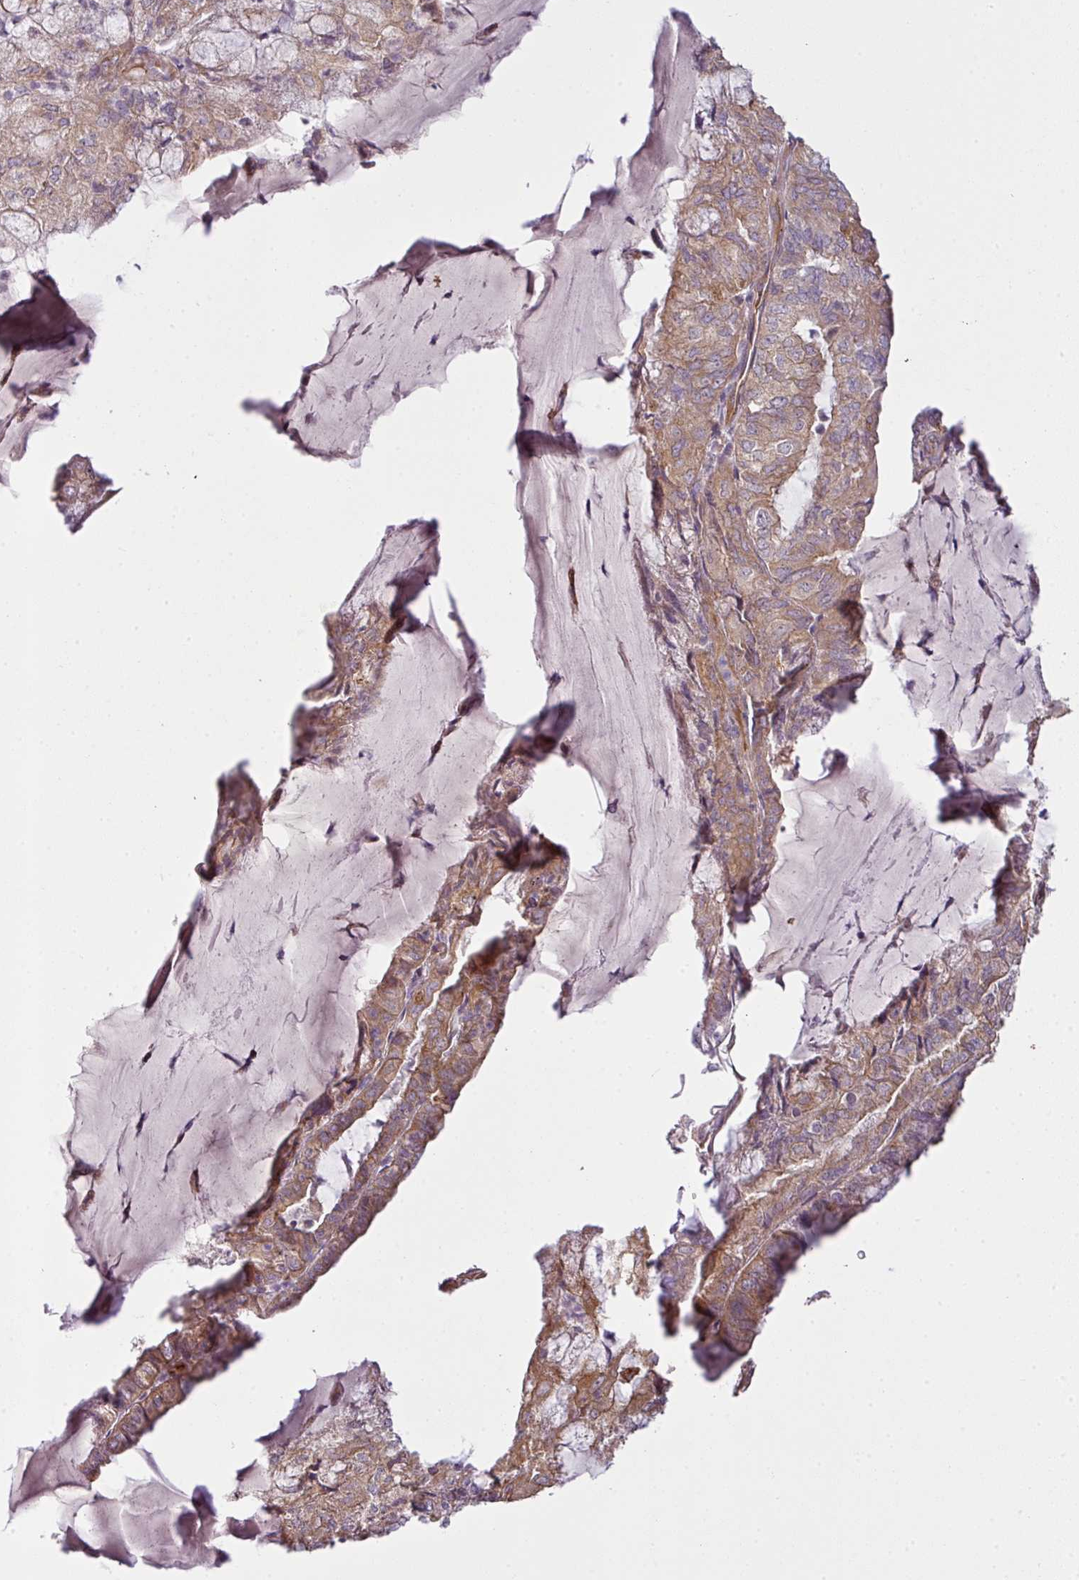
{"staining": {"intensity": "moderate", "quantity": "25%-75%", "location": "cytoplasmic/membranous"}, "tissue": "endometrial cancer", "cell_type": "Tumor cells", "image_type": "cancer", "snomed": [{"axis": "morphology", "description": "Adenocarcinoma, NOS"}, {"axis": "topography", "description": "Endometrium"}], "caption": "Immunohistochemistry (IHC) of human endometrial cancer demonstrates medium levels of moderate cytoplasmic/membranous staining in about 25%-75% of tumor cells. (DAB (3,3'-diaminobenzidine) IHC, brown staining for protein, blue staining for nuclei).", "gene": "COX18", "patient": {"sex": "female", "age": 81}}